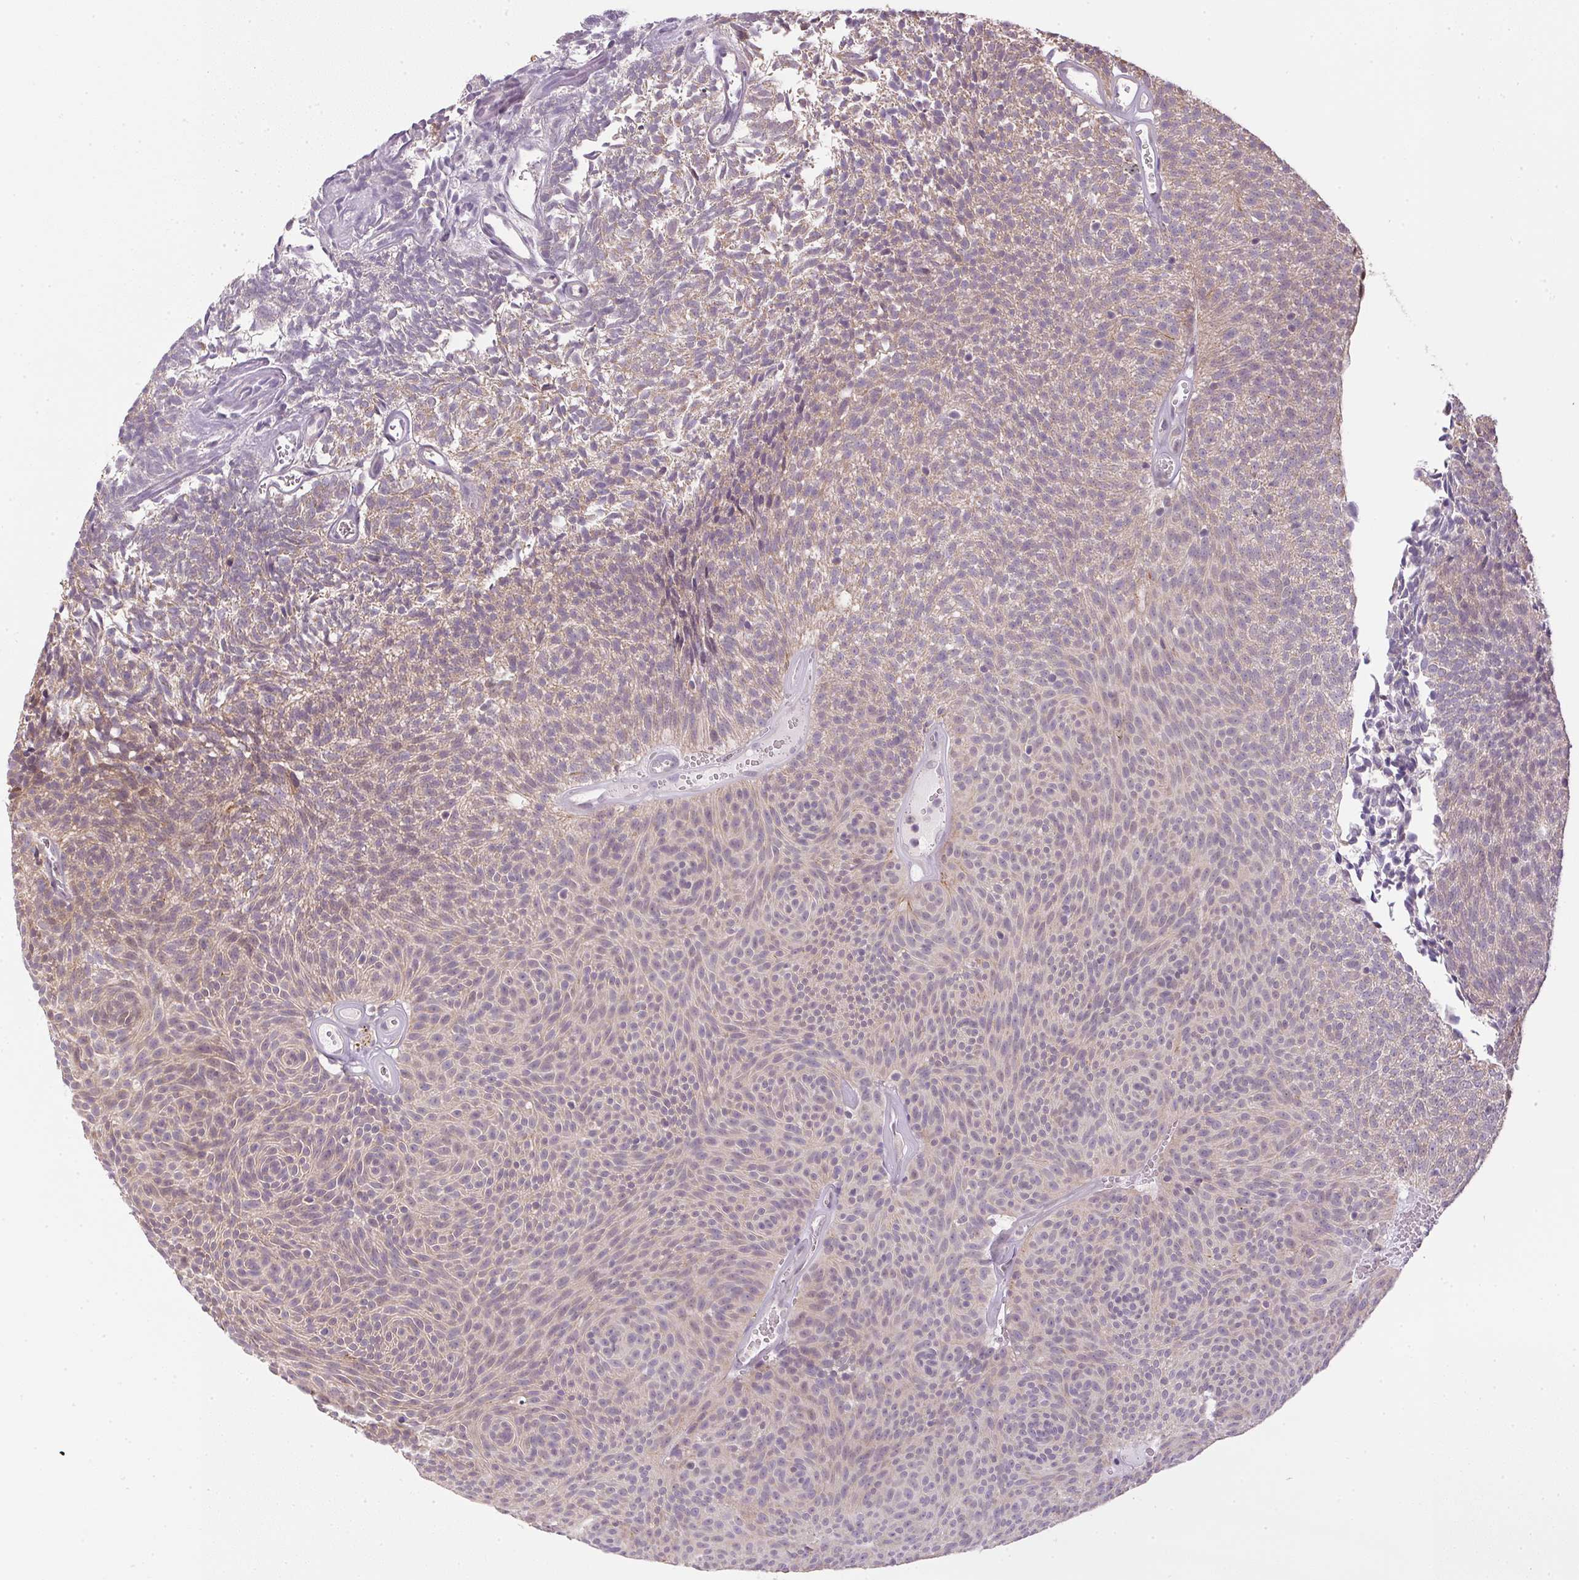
{"staining": {"intensity": "weak", "quantity": "<25%", "location": "cytoplasmic/membranous"}, "tissue": "urothelial cancer", "cell_type": "Tumor cells", "image_type": "cancer", "snomed": [{"axis": "morphology", "description": "Urothelial carcinoma, Low grade"}, {"axis": "topography", "description": "Urinary bladder"}], "caption": "A micrograph of human low-grade urothelial carcinoma is negative for staining in tumor cells.", "gene": "SC5D", "patient": {"sex": "male", "age": 77}}